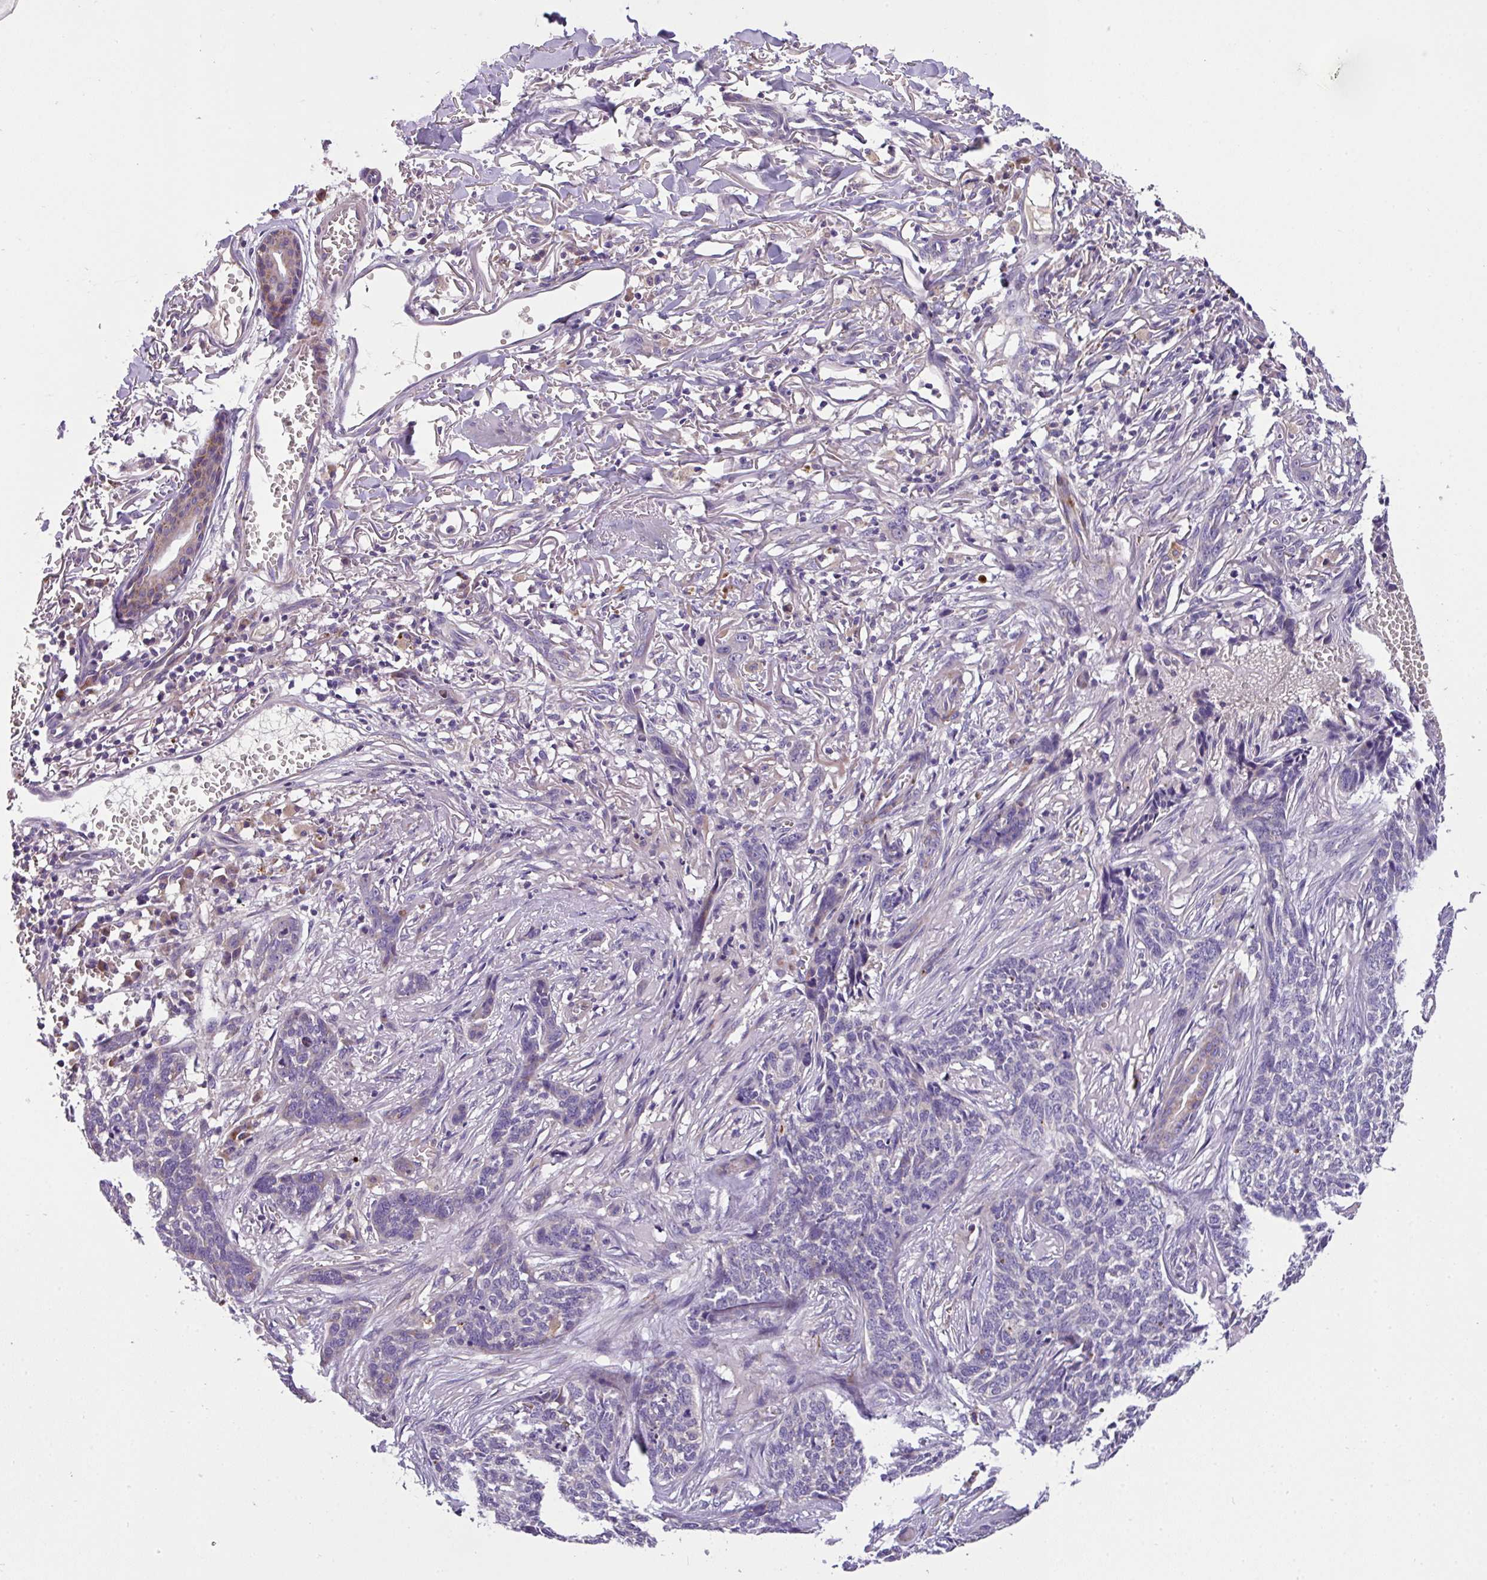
{"staining": {"intensity": "negative", "quantity": "none", "location": "none"}, "tissue": "skin cancer", "cell_type": "Tumor cells", "image_type": "cancer", "snomed": [{"axis": "morphology", "description": "Basal cell carcinoma"}, {"axis": "topography", "description": "Skin"}], "caption": "IHC histopathology image of skin cancer (basal cell carcinoma) stained for a protein (brown), which shows no positivity in tumor cells.", "gene": "ANXA2R", "patient": {"sex": "male", "age": 85}}